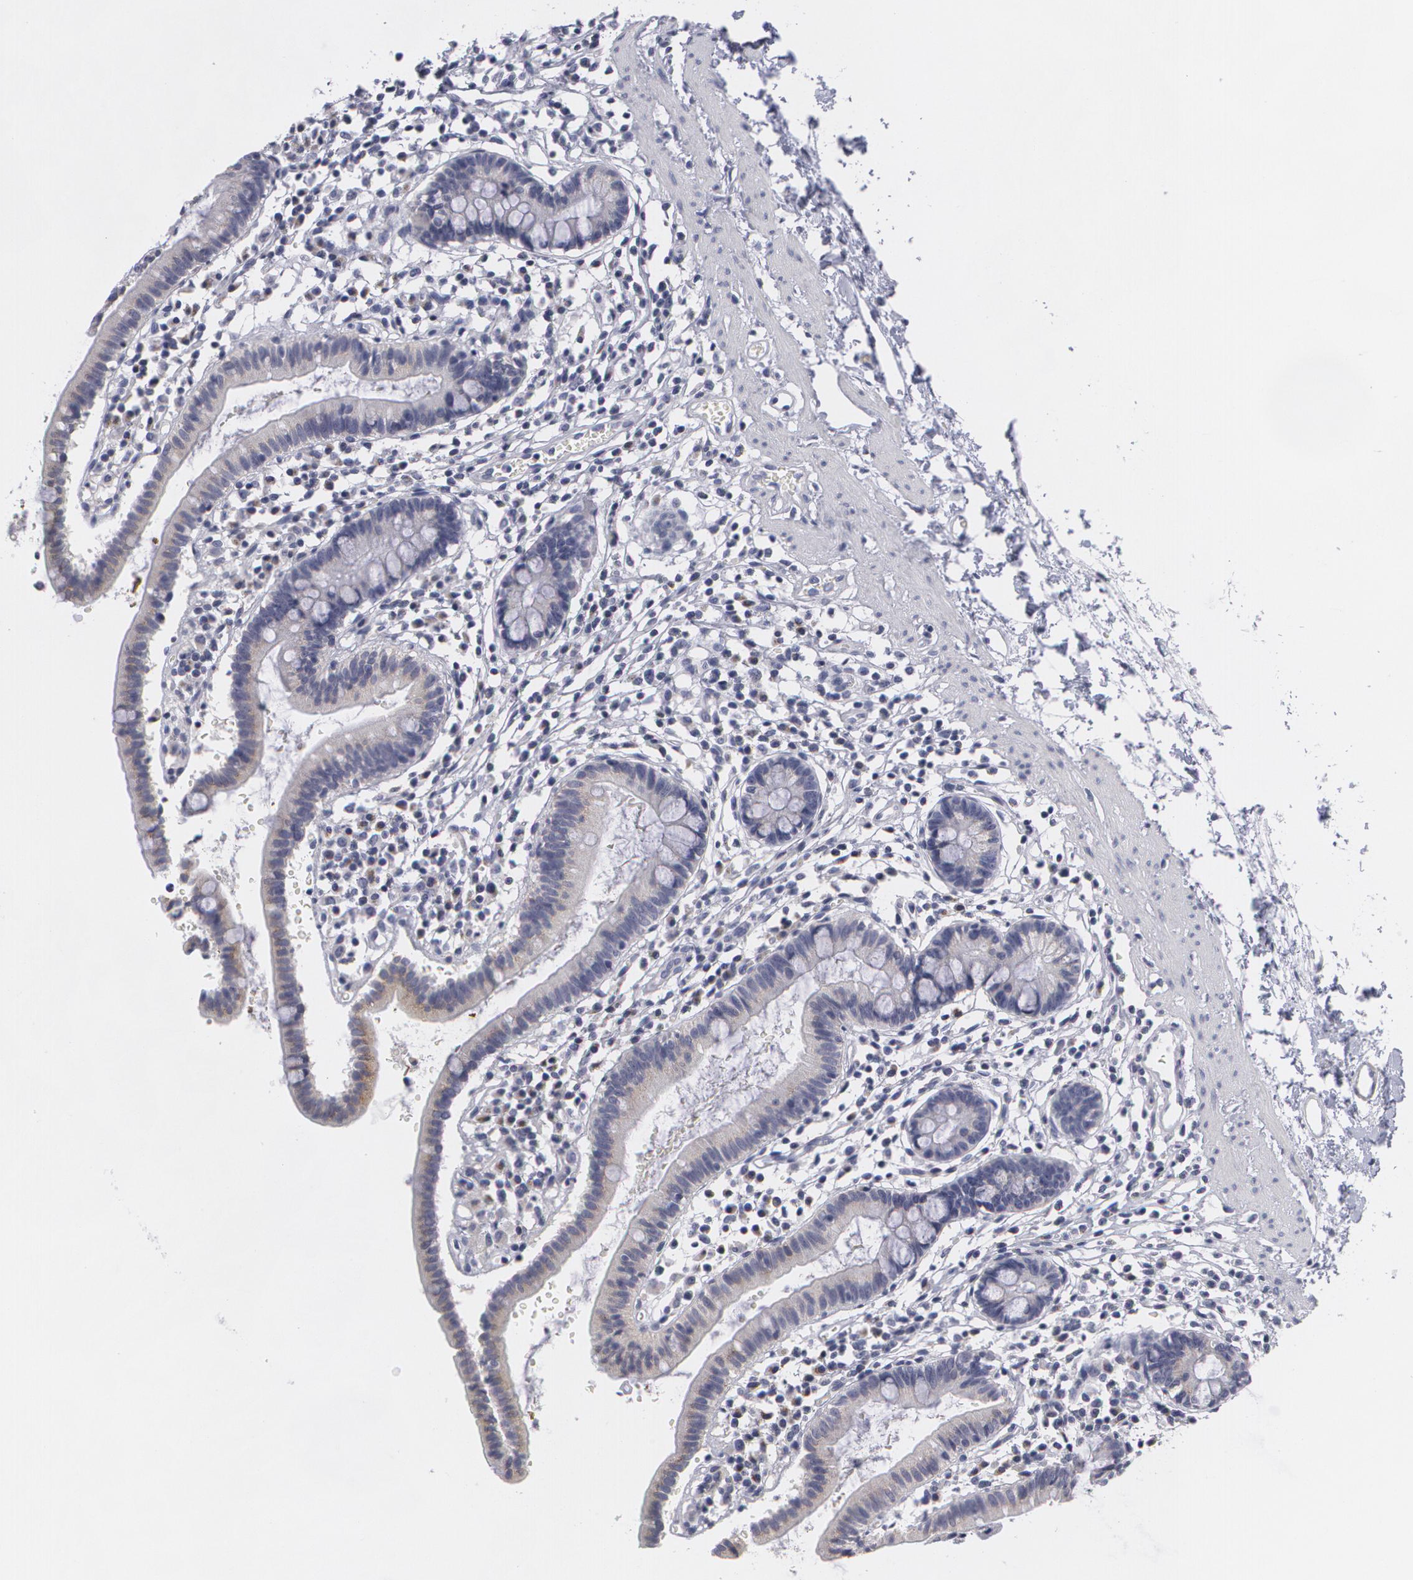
{"staining": {"intensity": "negative", "quantity": "none", "location": "none"}, "tissue": "small intestine", "cell_type": "Glandular cells", "image_type": "normal", "snomed": [{"axis": "morphology", "description": "Normal tissue, NOS"}, {"axis": "topography", "description": "Small intestine"}], "caption": "DAB (3,3'-diaminobenzidine) immunohistochemical staining of benign human small intestine exhibits no significant expression in glandular cells. The staining is performed using DAB brown chromogen with nuclei counter-stained in using hematoxylin.", "gene": "MBNL3", "patient": {"sex": "female", "age": 37}}